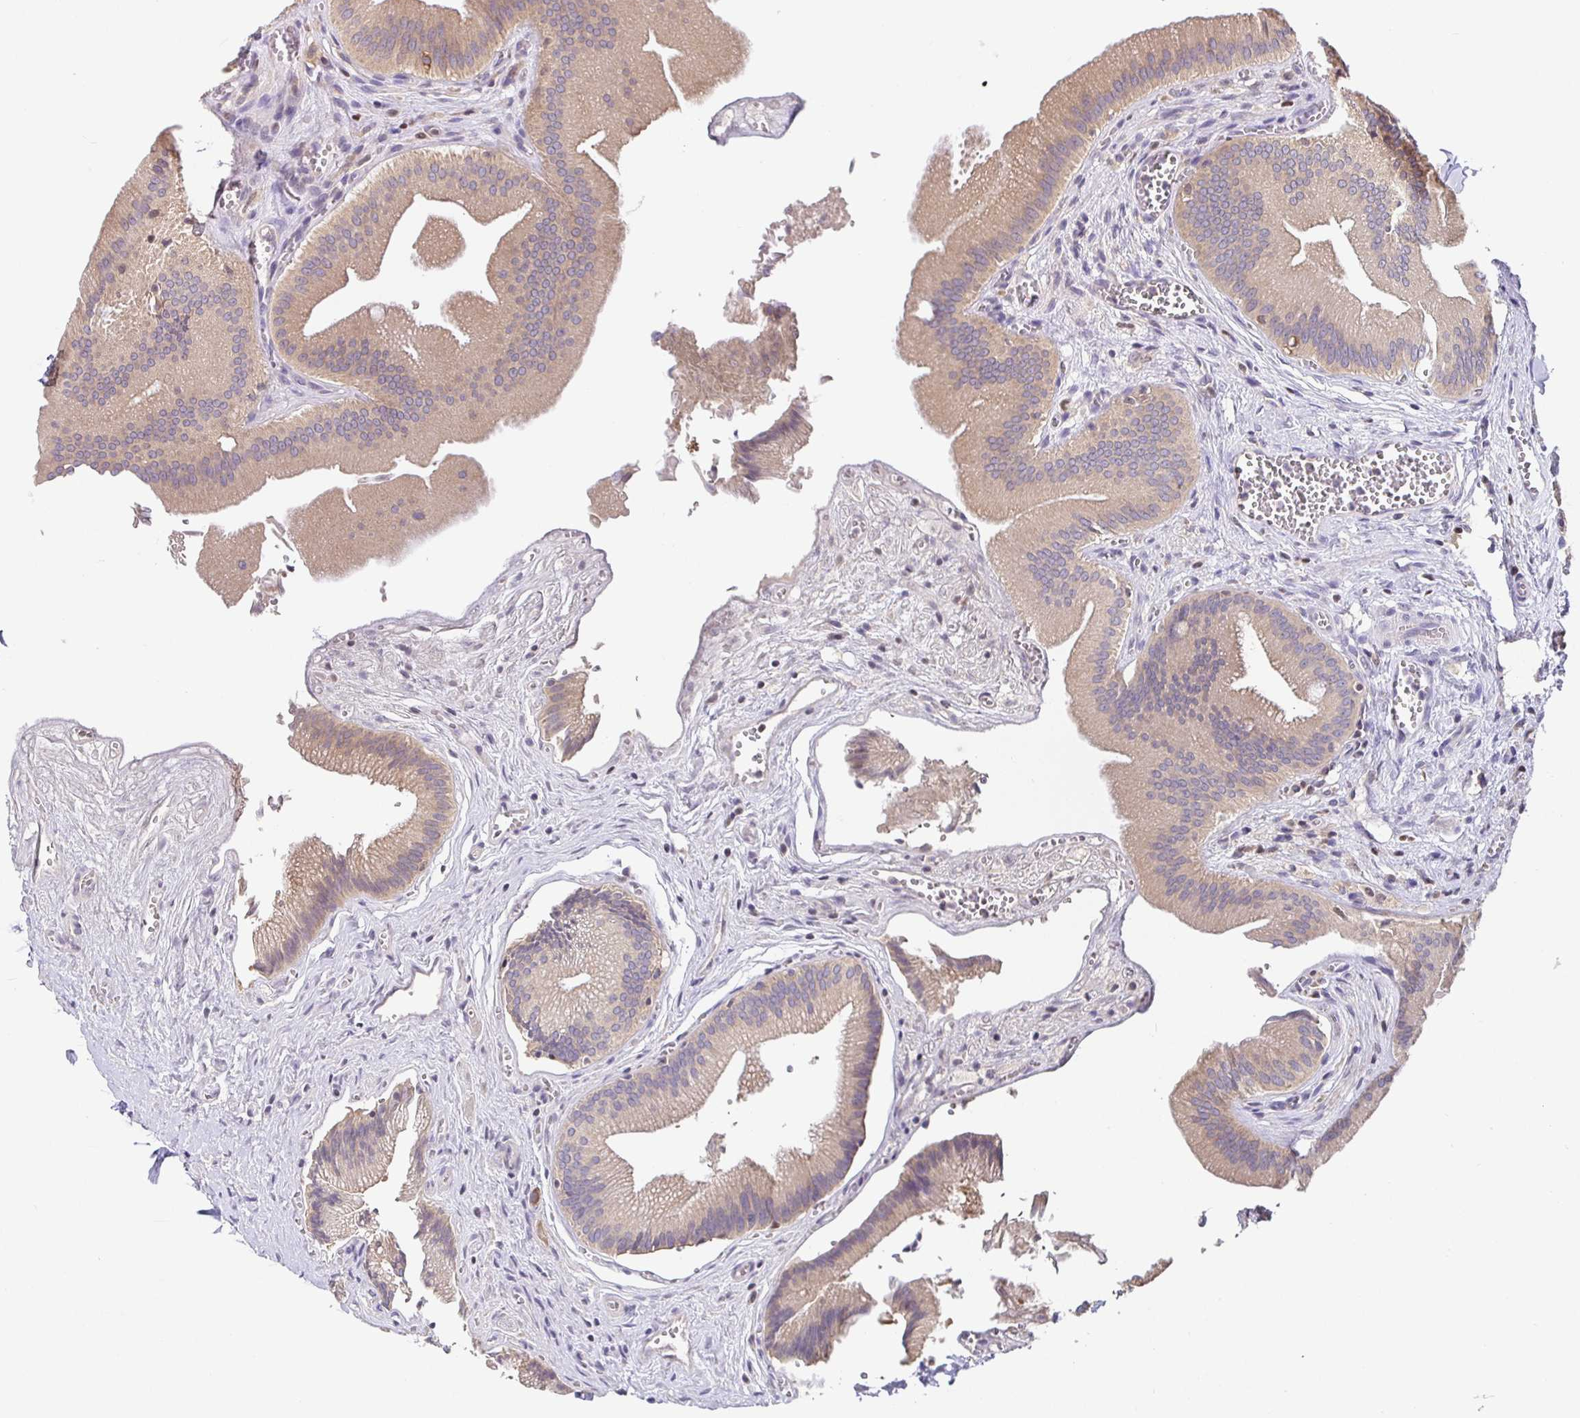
{"staining": {"intensity": "moderate", "quantity": ">75%", "location": "cytoplasmic/membranous"}, "tissue": "gallbladder", "cell_type": "Glandular cells", "image_type": "normal", "snomed": [{"axis": "morphology", "description": "Normal tissue, NOS"}, {"axis": "topography", "description": "Gallbladder"}], "caption": "Immunohistochemistry (DAB) staining of normal gallbladder demonstrates moderate cytoplasmic/membranous protein expression in approximately >75% of glandular cells.", "gene": "SATB1", "patient": {"sex": "male", "age": 17}}